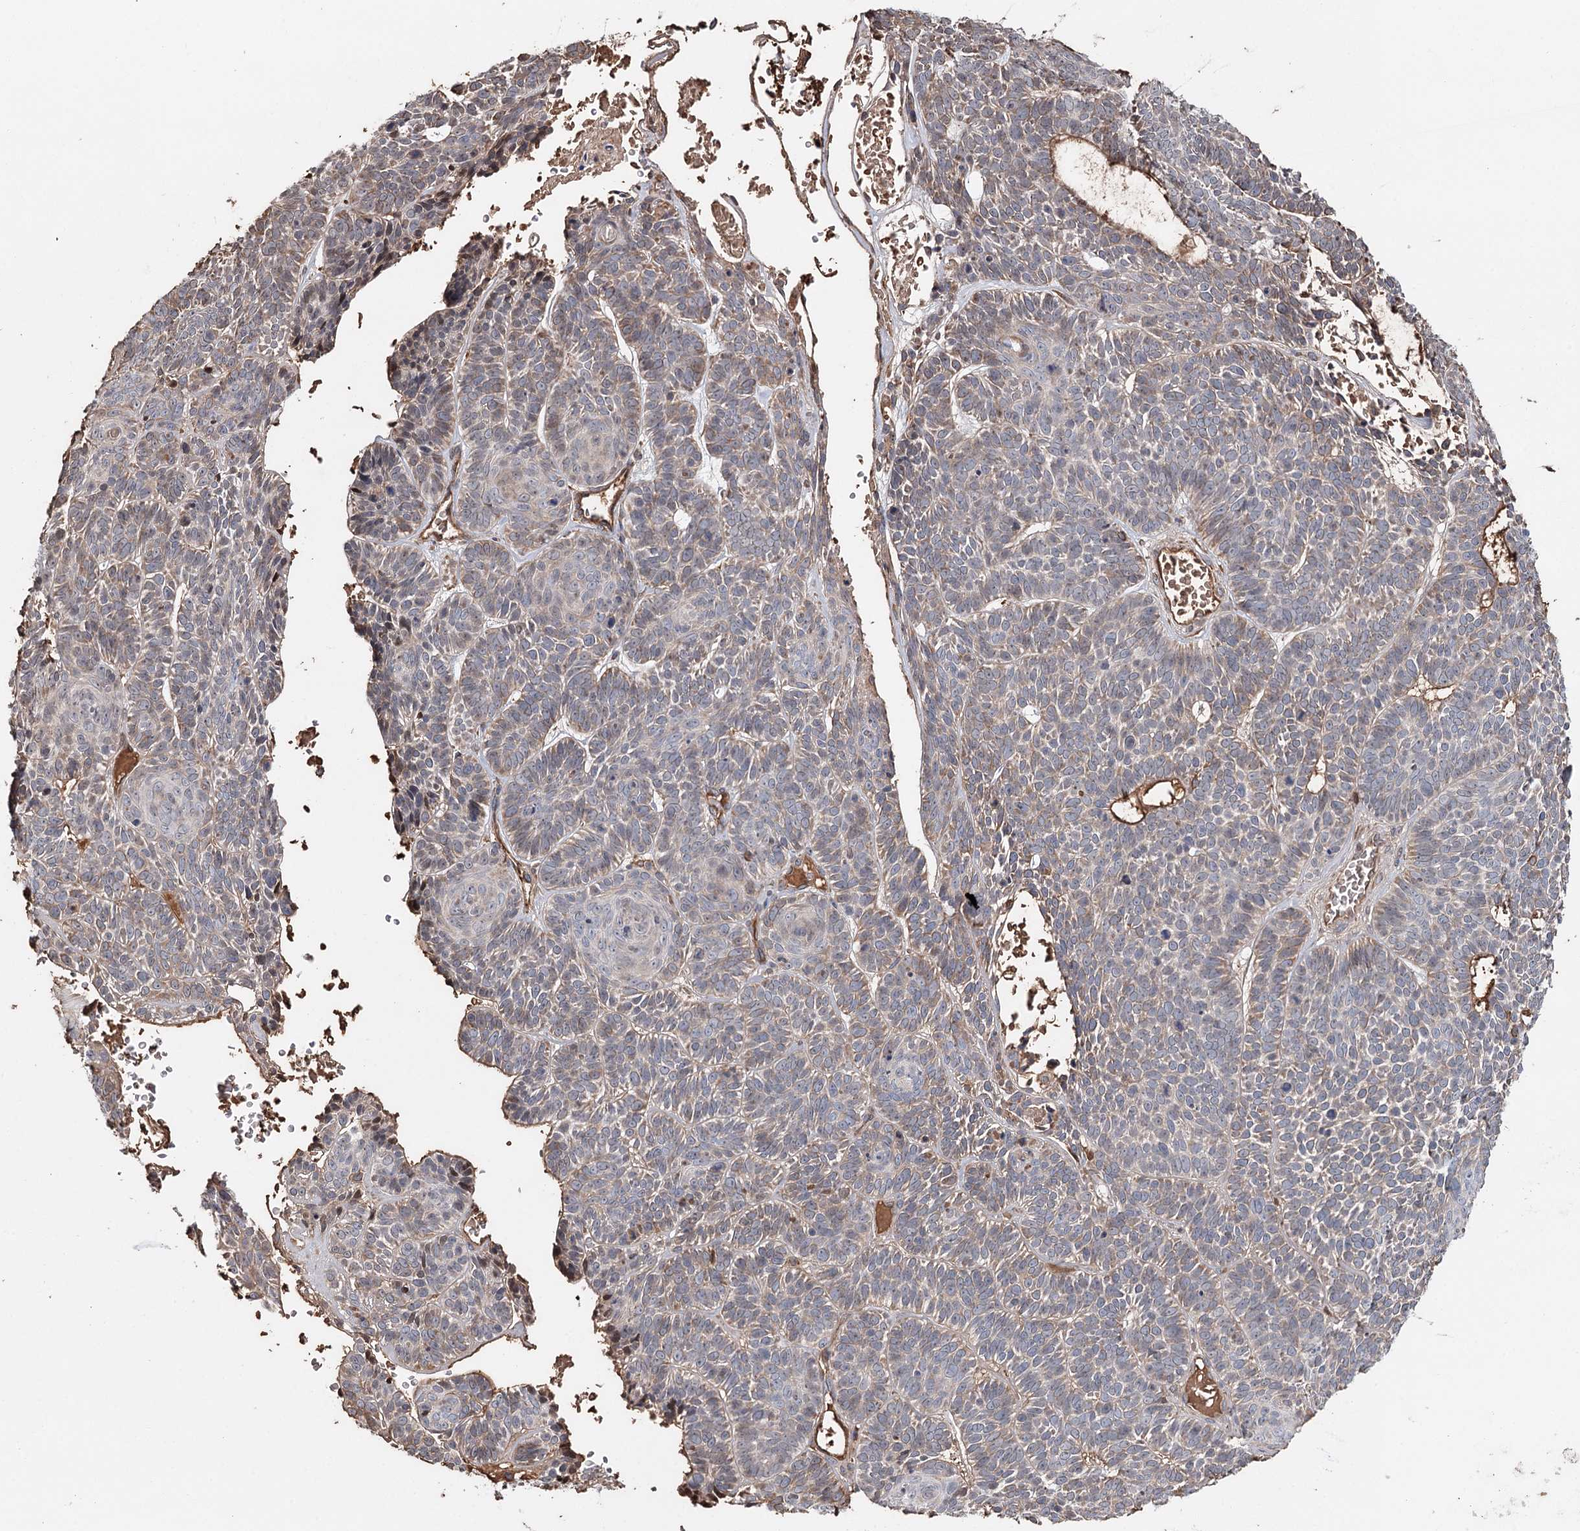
{"staining": {"intensity": "weak", "quantity": ">75%", "location": "cytoplasmic/membranous"}, "tissue": "skin cancer", "cell_type": "Tumor cells", "image_type": "cancer", "snomed": [{"axis": "morphology", "description": "Basal cell carcinoma"}, {"axis": "topography", "description": "Skin"}], "caption": "Skin basal cell carcinoma tissue shows weak cytoplasmic/membranous positivity in about >75% of tumor cells, visualized by immunohistochemistry.", "gene": "SYVN1", "patient": {"sex": "male", "age": 85}}